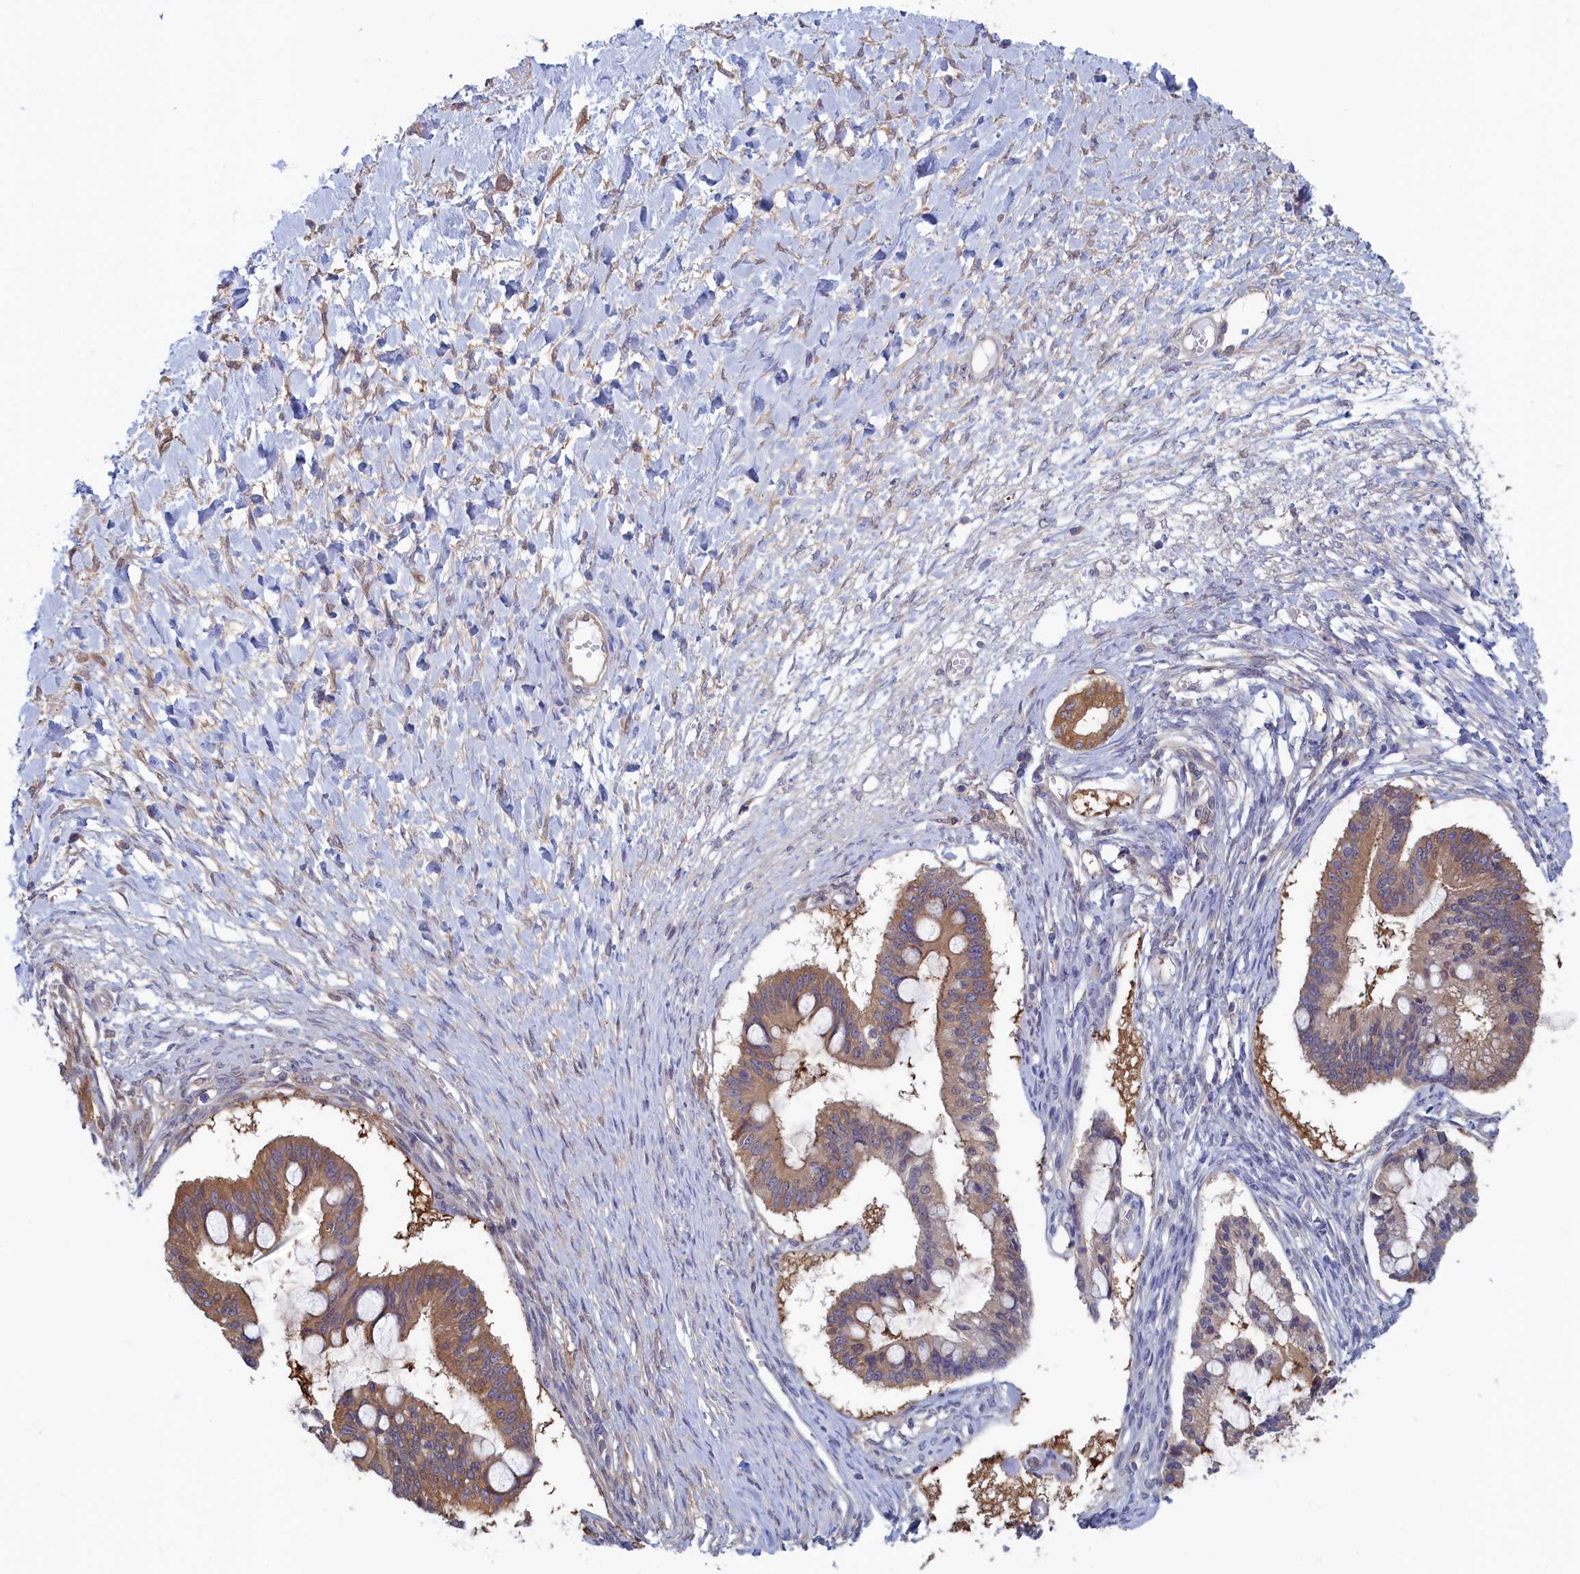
{"staining": {"intensity": "moderate", "quantity": ">75%", "location": "cytoplasmic/membranous"}, "tissue": "ovarian cancer", "cell_type": "Tumor cells", "image_type": "cancer", "snomed": [{"axis": "morphology", "description": "Cystadenocarcinoma, mucinous, NOS"}, {"axis": "topography", "description": "Ovary"}], "caption": "Human ovarian cancer stained with a brown dye exhibits moderate cytoplasmic/membranous positive staining in about >75% of tumor cells.", "gene": "SYNDIG1L", "patient": {"sex": "female", "age": 73}}